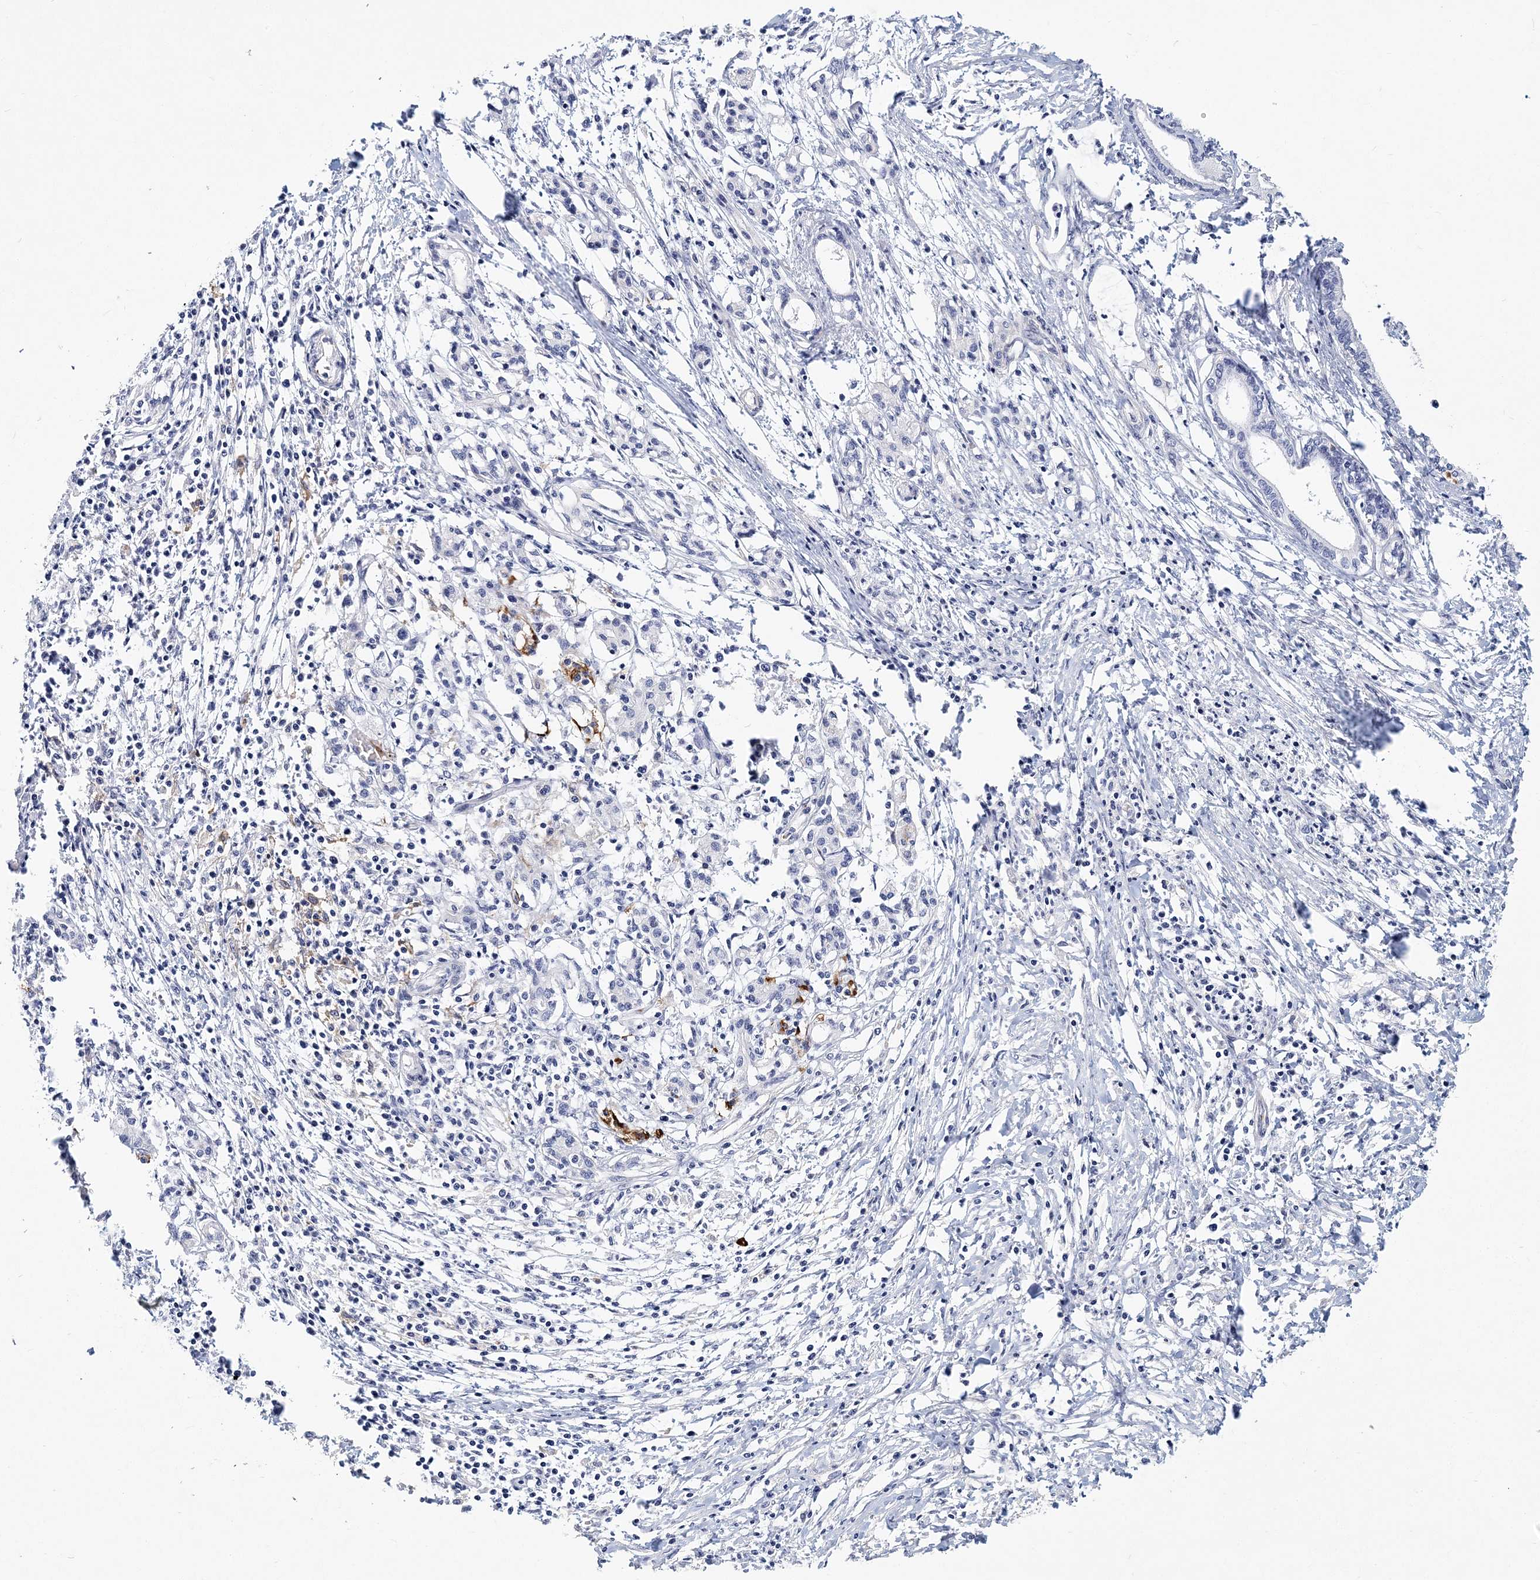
{"staining": {"intensity": "negative", "quantity": "none", "location": "none"}, "tissue": "pancreatic cancer", "cell_type": "Tumor cells", "image_type": "cancer", "snomed": [{"axis": "morphology", "description": "Adenocarcinoma, NOS"}, {"axis": "topography", "description": "Pancreas"}], "caption": "An immunohistochemistry (IHC) histopathology image of pancreatic adenocarcinoma is shown. There is no staining in tumor cells of pancreatic adenocarcinoma. (DAB (3,3'-diaminobenzidine) IHC visualized using brightfield microscopy, high magnification).", "gene": "ITGA2B", "patient": {"sex": "female", "age": 55}}